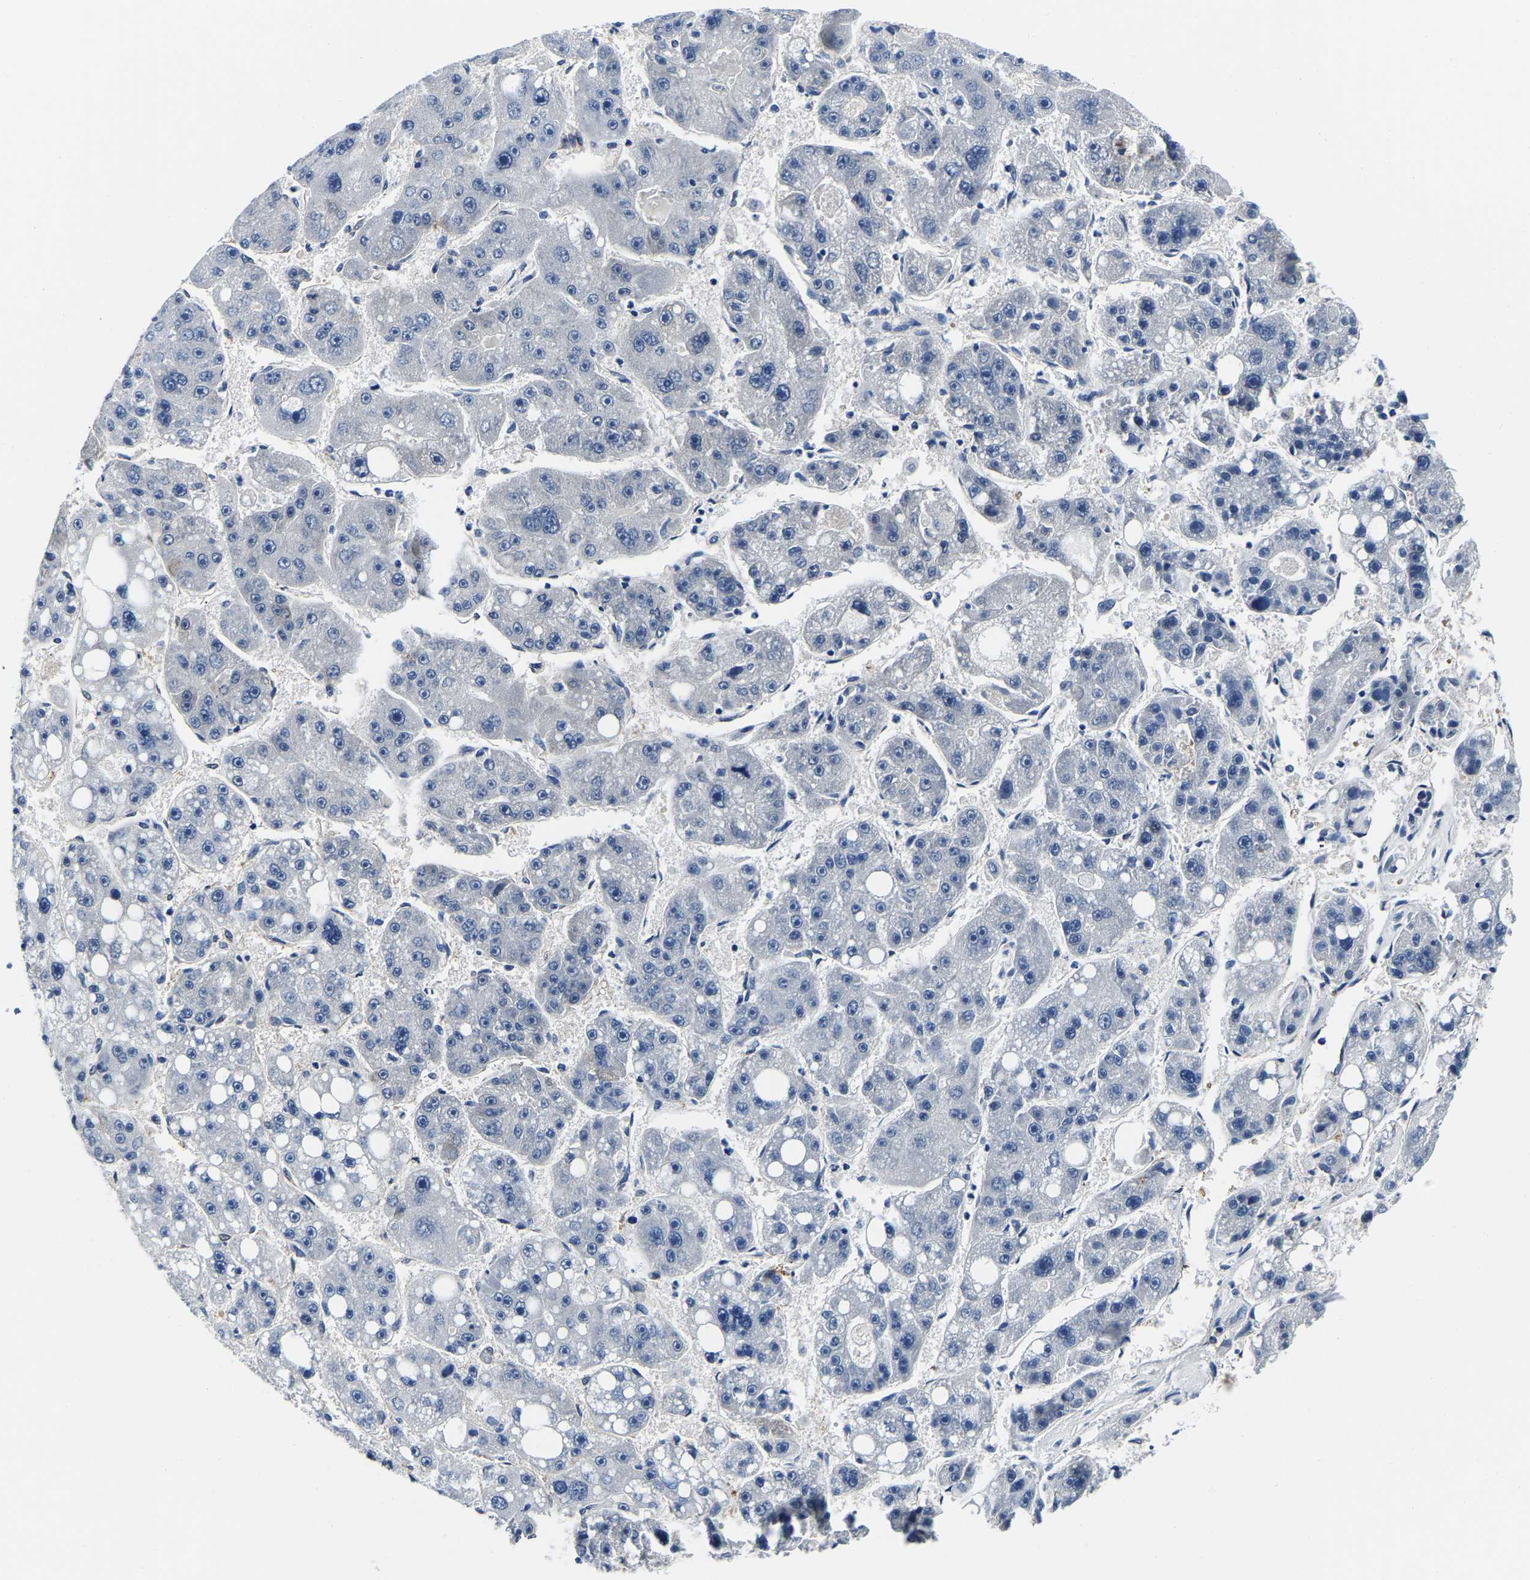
{"staining": {"intensity": "negative", "quantity": "none", "location": "none"}, "tissue": "liver cancer", "cell_type": "Tumor cells", "image_type": "cancer", "snomed": [{"axis": "morphology", "description": "Carcinoma, Hepatocellular, NOS"}, {"axis": "topography", "description": "Liver"}], "caption": "IHC of human liver hepatocellular carcinoma exhibits no positivity in tumor cells.", "gene": "S100A13", "patient": {"sex": "female", "age": 61}}